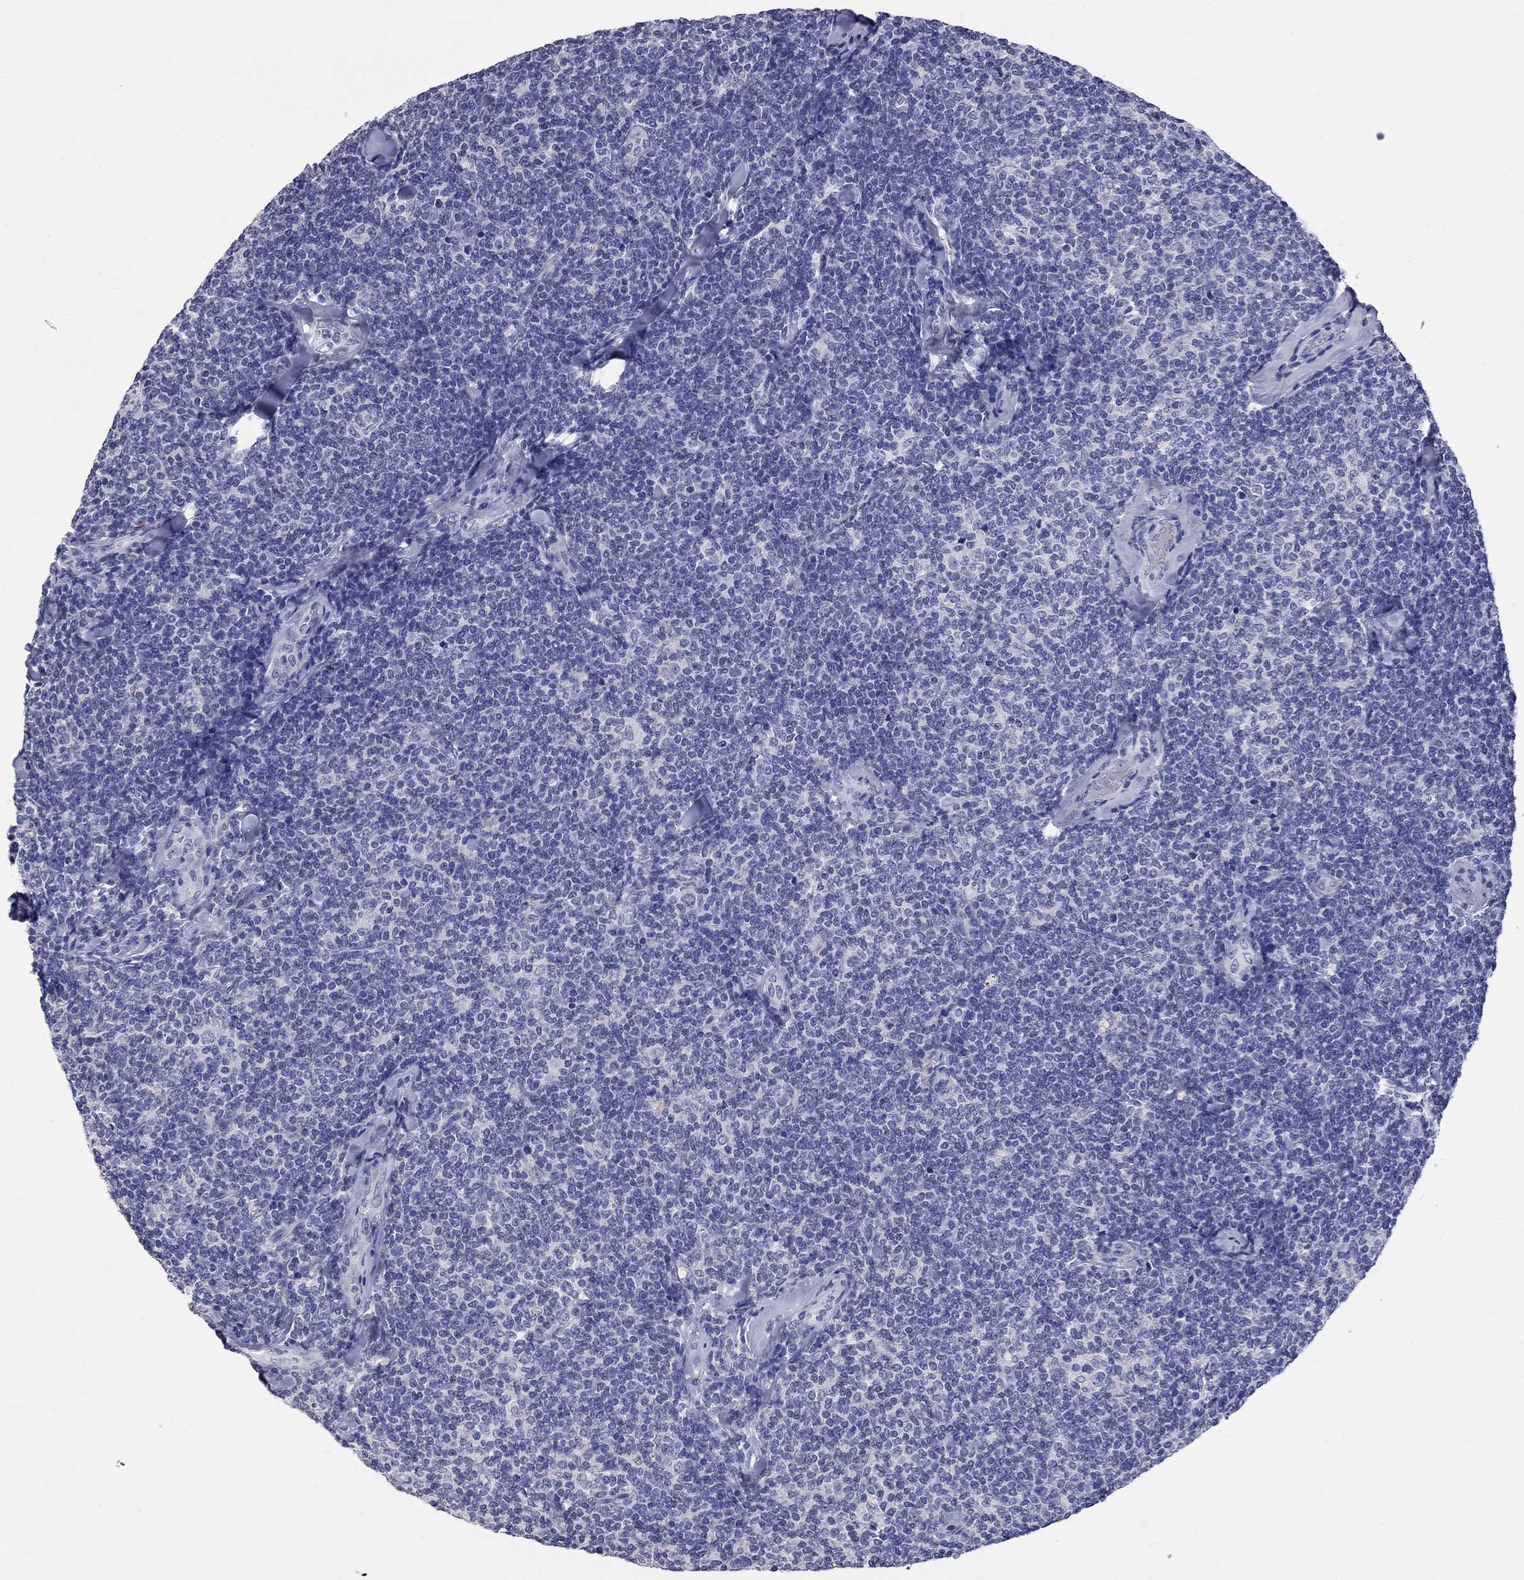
{"staining": {"intensity": "negative", "quantity": "none", "location": "none"}, "tissue": "lymphoma", "cell_type": "Tumor cells", "image_type": "cancer", "snomed": [{"axis": "morphology", "description": "Malignant lymphoma, non-Hodgkin's type, Low grade"}, {"axis": "topography", "description": "Lymph node"}], "caption": "The image displays no staining of tumor cells in low-grade malignant lymphoma, non-Hodgkin's type.", "gene": "FAM221B", "patient": {"sex": "female", "age": 56}}